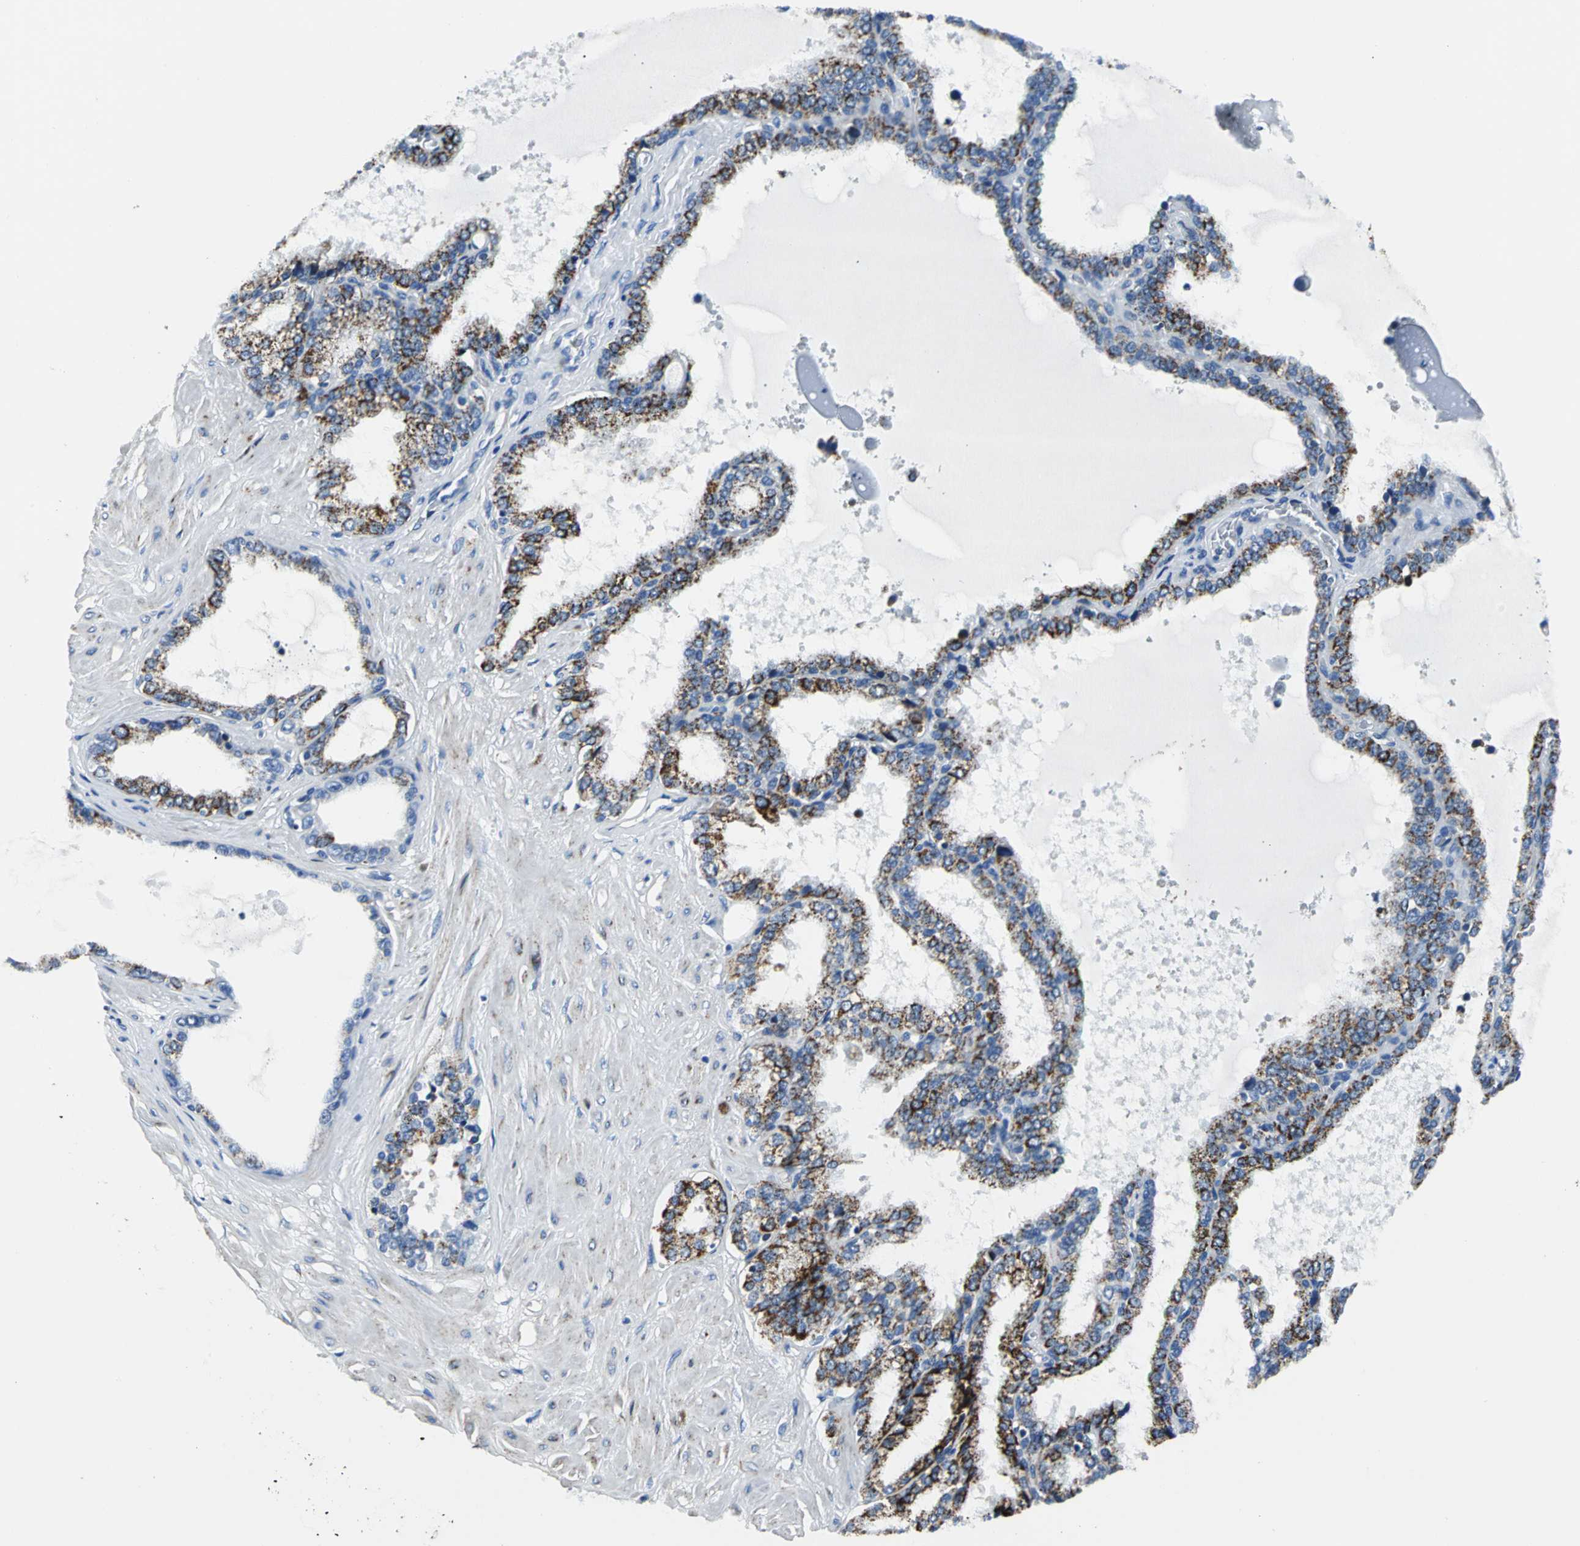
{"staining": {"intensity": "moderate", "quantity": ">75%", "location": "cytoplasmic/membranous"}, "tissue": "seminal vesicle", "cell_type": "Glandular cells", "image_type": "normal", "snomed": [{"axis": "morphology", "description": "Normal tissue, NOS"}, {"axis": "topography", "description": "Seminal veicle"}], "caption": "This histopathology image demonstrates IHC staining of benign human seminal vesicle, with medium moderate cytoplasmic/membranous staining in approximately >75% of glandular cells.", "gene": "IFI6", "patient": {"sex": "male", "age": 46}}